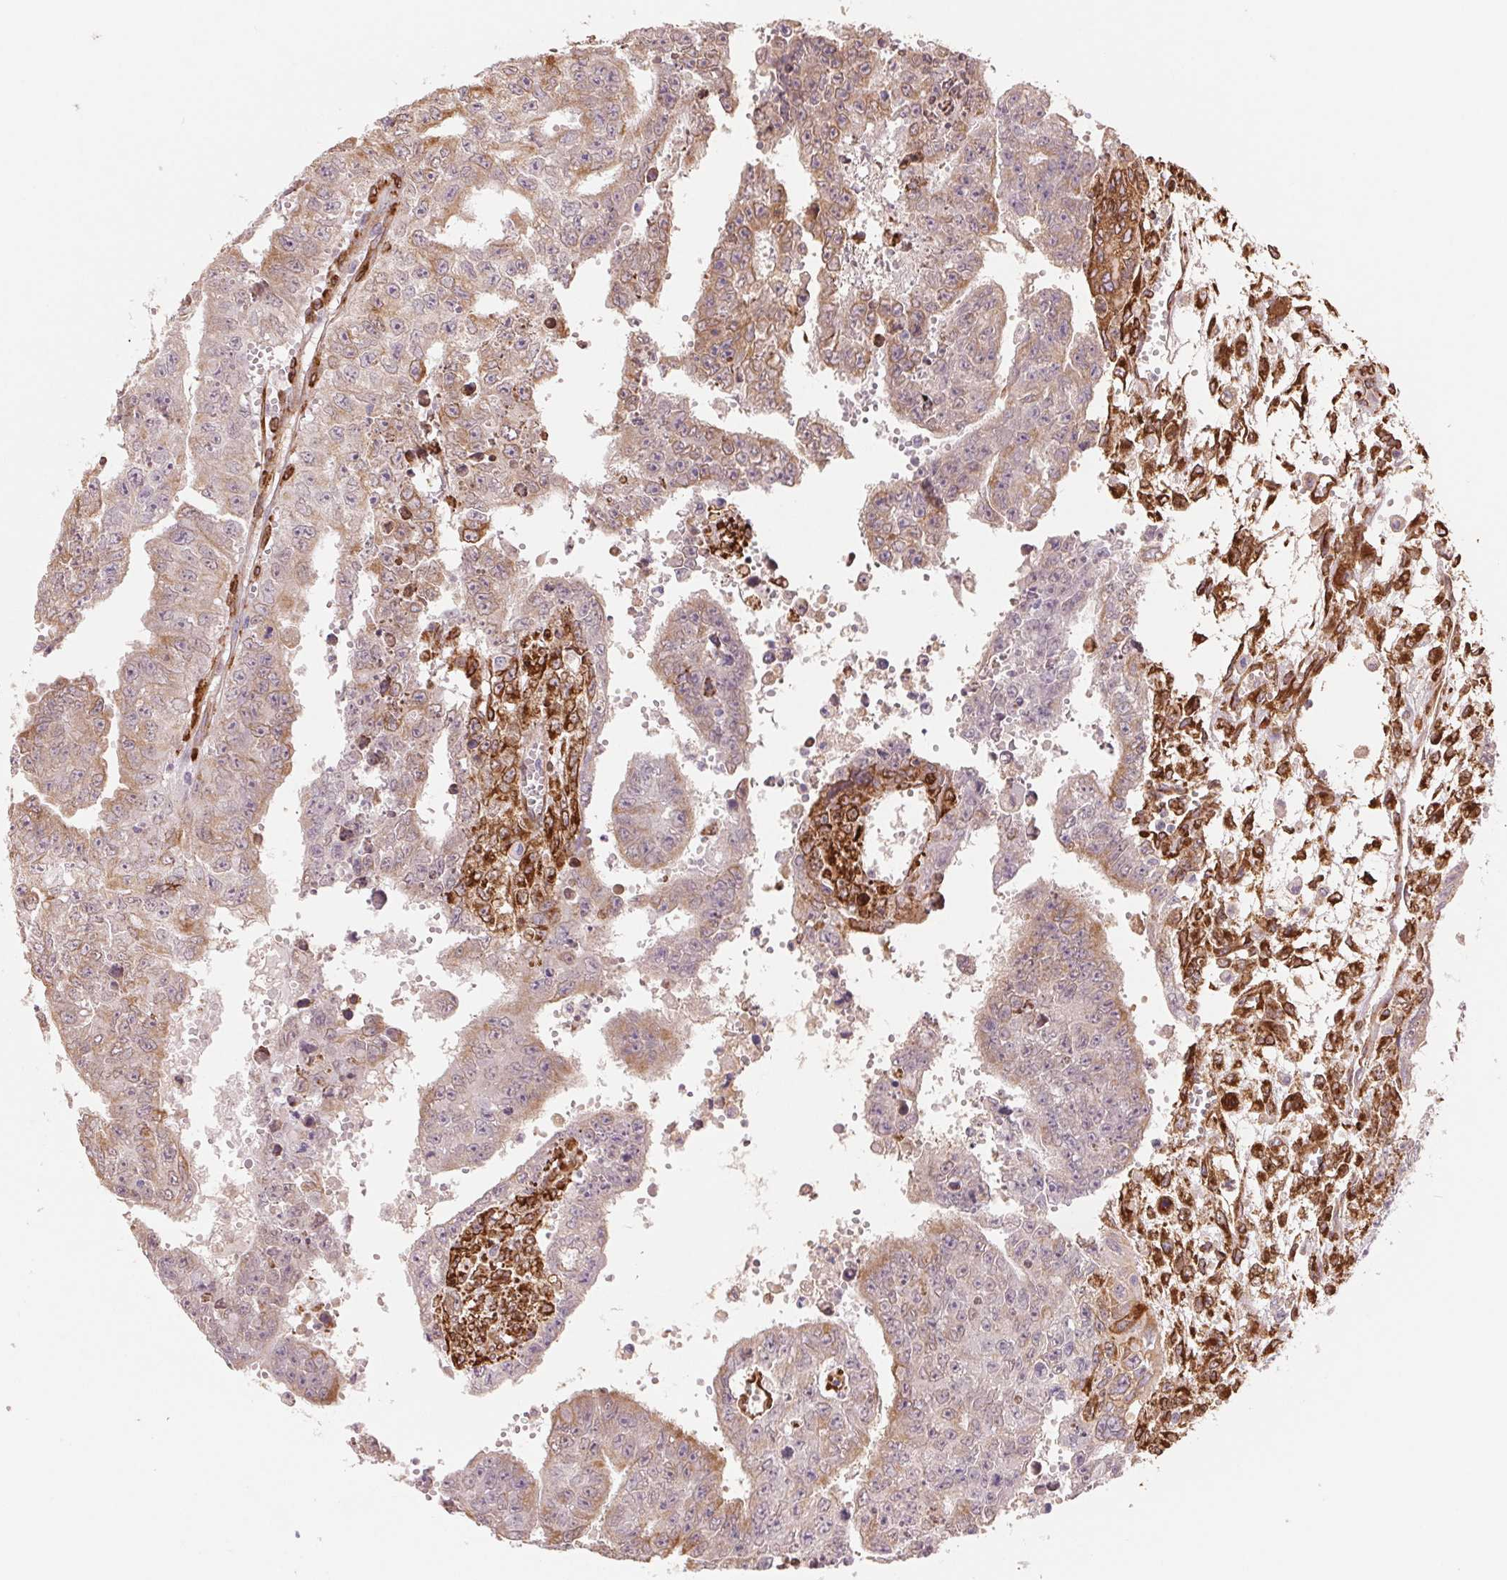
{"staining": {"intensity": "weak", "quantity": ">75%", "location": "cytoplasmic/membranous"}, "tissue": "testis cancer", "cell_type": "Tumor cells", "image_type": "cancer", "snomed": [{"axis": "morphology", "description": "Carcinoma, Embryonal, NOS"}, {"axis": "morphology", "description": "Teratoma, malignant, NOS"}, {"axis": "topography", "description": "Testis"}], "caption": "The photomicrograph shows immunohistochemical staining of testis cancer. There is weak cytoplasmic/membranous staining is seen in approximately >75% of tumor cells.", "gene": "FKBP10", "patient": {"sex": "male", "age": 24}}